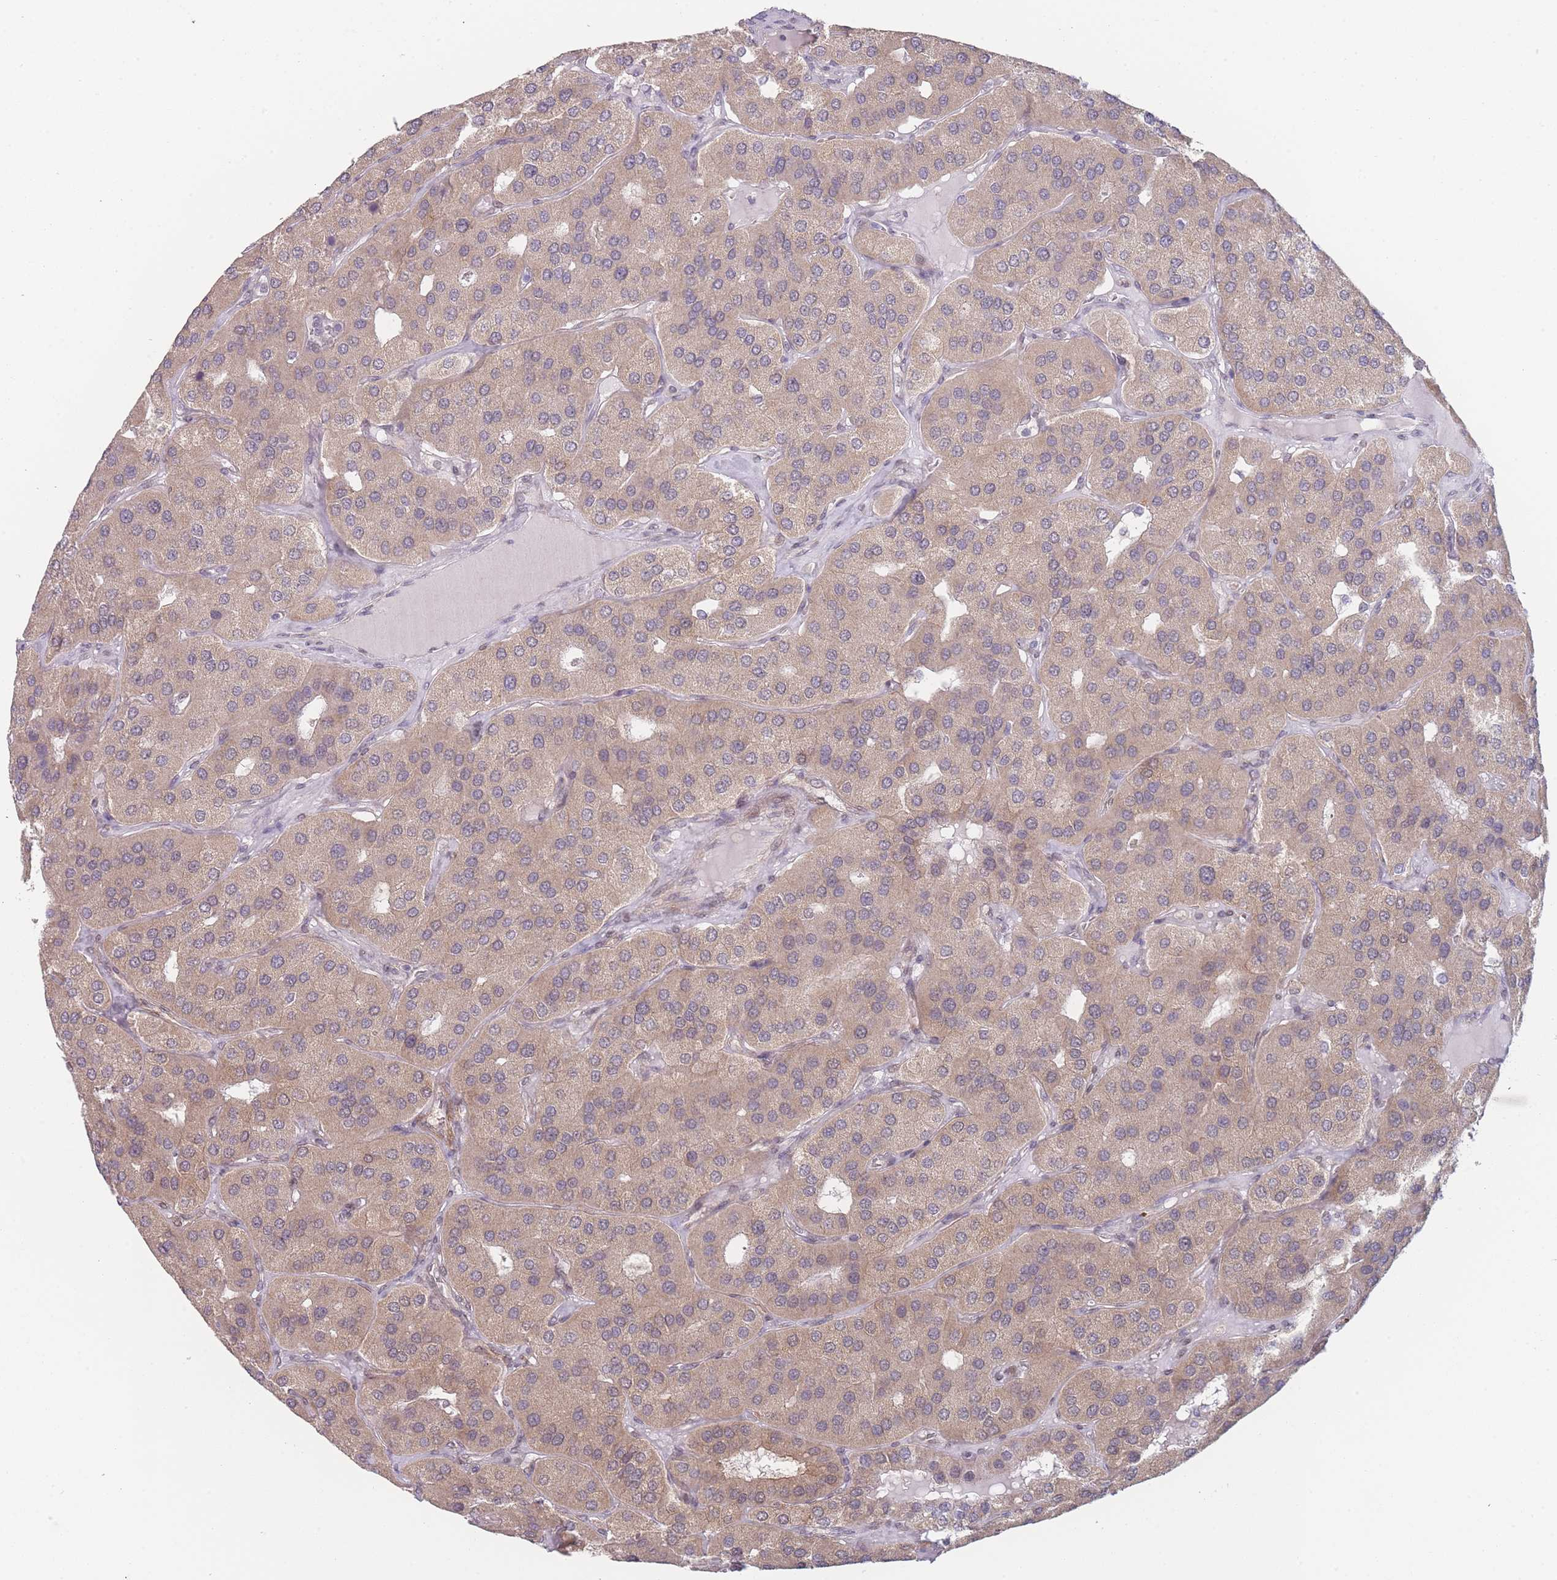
{"staining": {"intensity": "weak", "quantity": "25%-75%", "location": "cytoplasmic/membranous"}, "tissue": "parathyroid gland", "cell_type": "Glandular cells", "image_type": "normal", "snomed": [{"axis": "morphology", "description": "Normal tissue, NOS"}, {"axis": "morphology", "description": "Adenoma, NOS"}, {"axis": "topography", "description": "Parathyroid gland"}], "caption": "A low amount of weak cytoplasmic/membranous expression is identified in about 25%-75% of glandular cells in benign parathyroid gland.", "gene": "MRI1", "patient": {"sex": "female", "age": 86}}